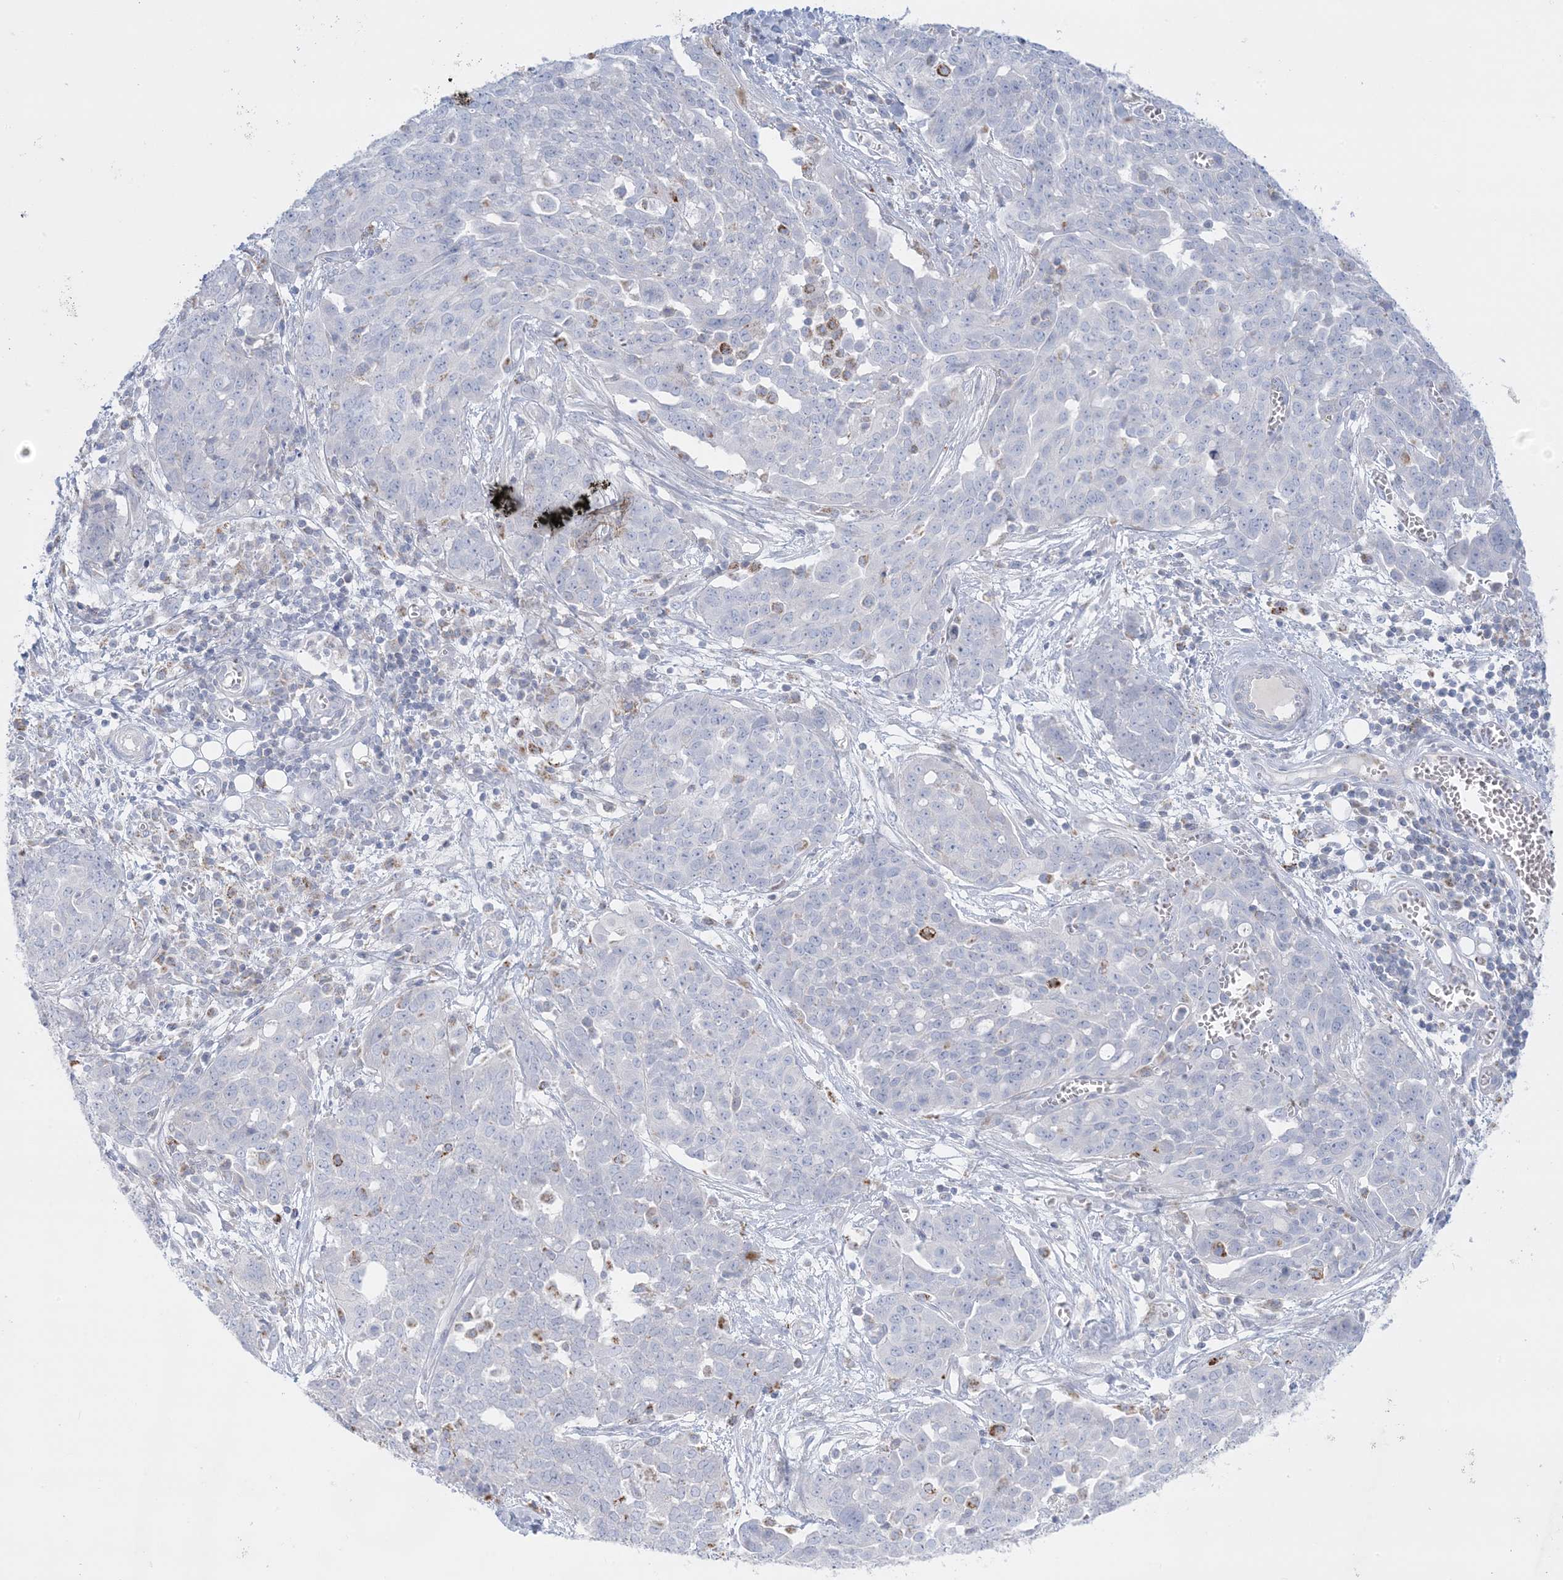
{"staining": {"intensity": "negative", "quantity": "none", "location": "none"}, "tissue": "ovarian cancer", "cell_type": "Tumor cells", "image_type": "cancer", "snomed": [{"axis": "morphology", "description": "Cystadenocarcinoma, serous, NOS"}, {"axis": "topography", "description": "Soft tissue"}, {"axis": "topography", "description": "Ovary"}], "caption": "Tumor cells show no significant expression in ovarian cancer (serous cystadenocarcinoma).", "gene": "KCTD6", "patient": {"sex": "female", "age": 57}}